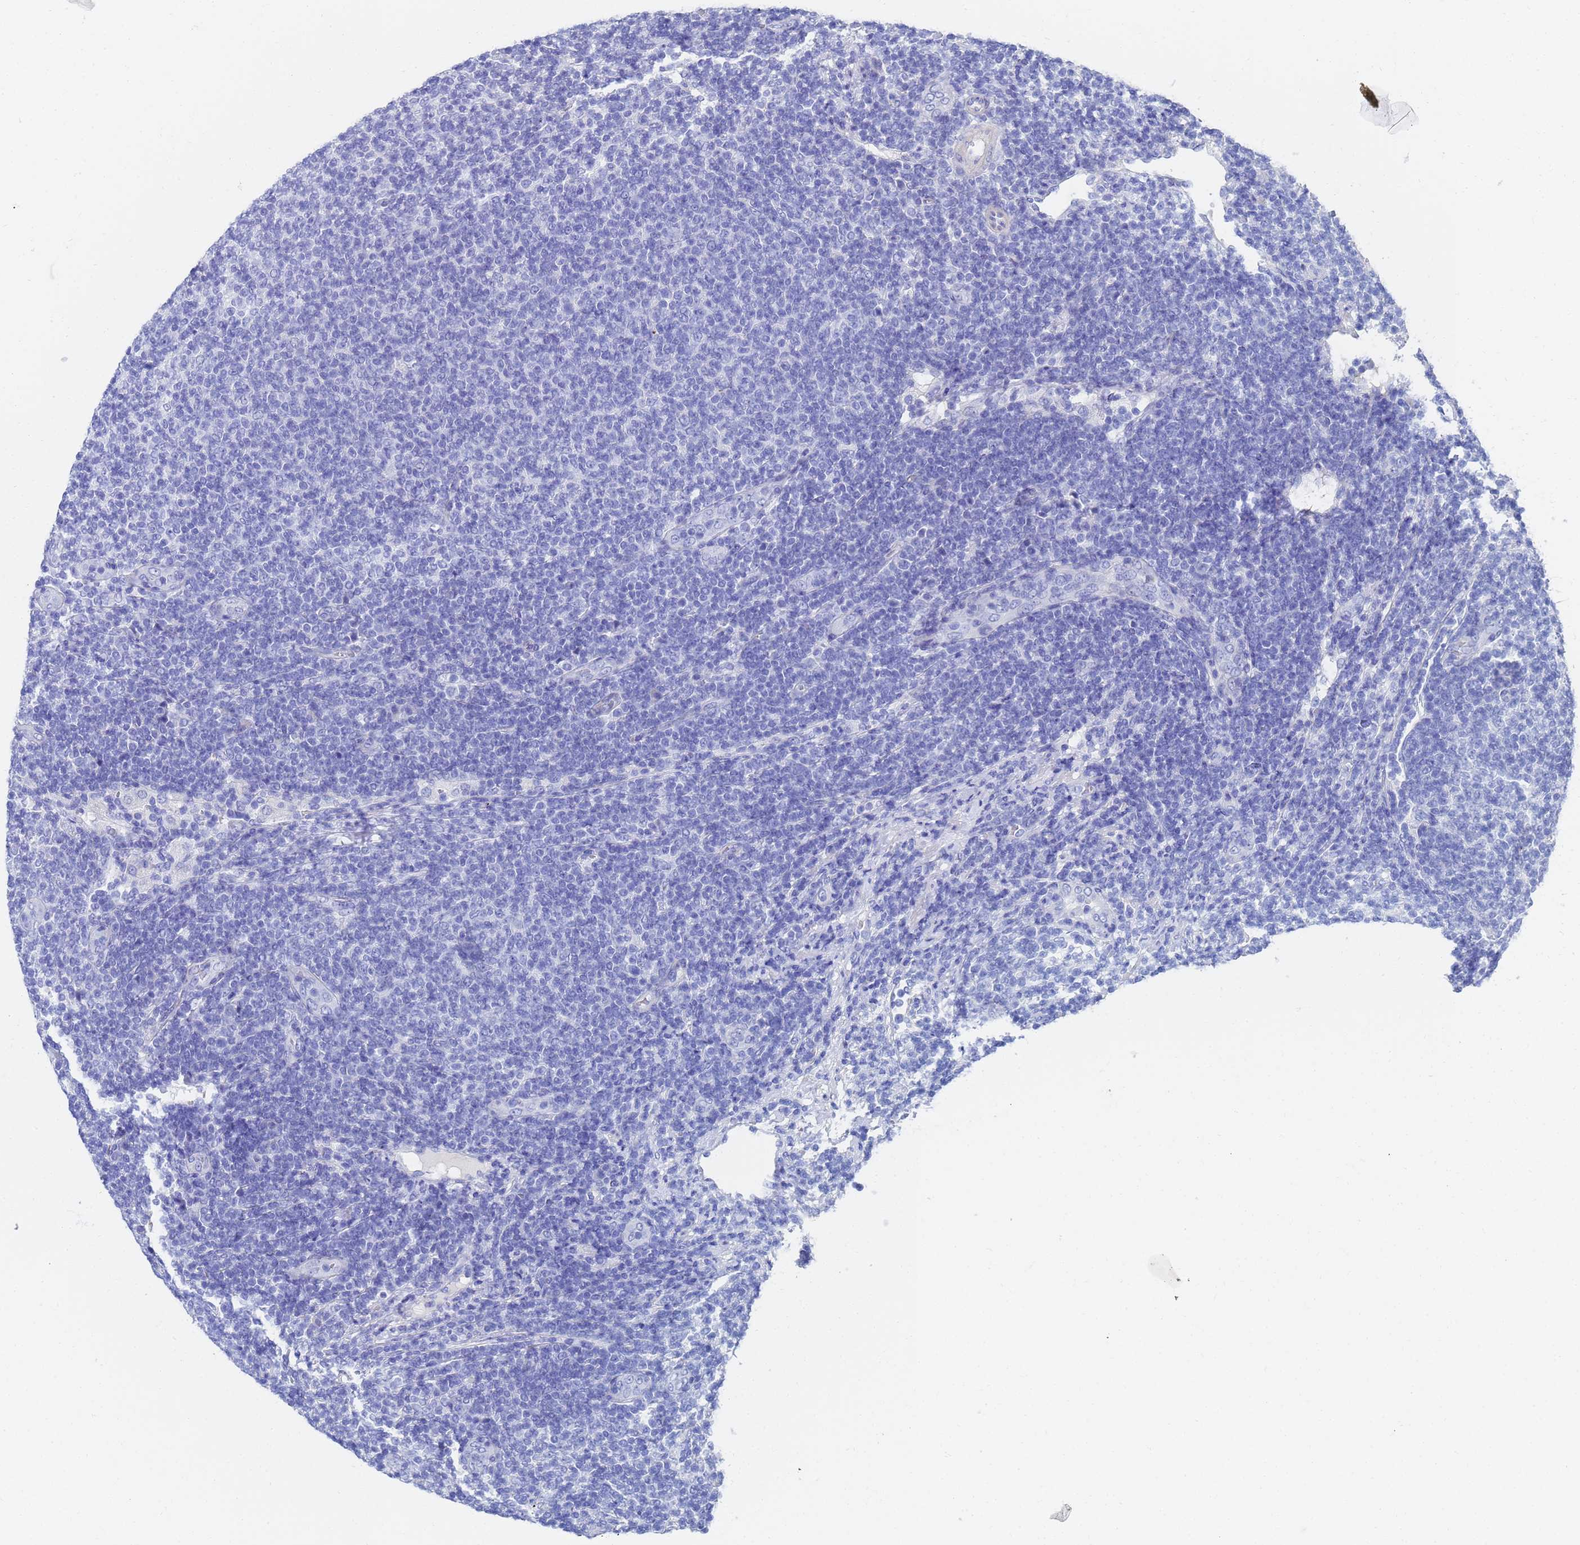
{"staining": {"intensity": "negative", "quantity": "none", "location": "none"}, "tissue": "lymphoma", "cell_type": "Tumor cells", "image_type": "cancer", "snomed": [{"axis": "morphology", "description": "Malignant lymphoma, non-Hodgkin's type, Low grade"}, {"axis": "topography", "description": "Lymph node"}], "caption": "IHC histopathology image of neoplastic tissue: human lymphoma stained with DAB (3,3'-diaminobenzidine) shows no significant protein staining in tumor cells.", "gene": "LBX2", "patient": {"sex": "male", "age": 66}}